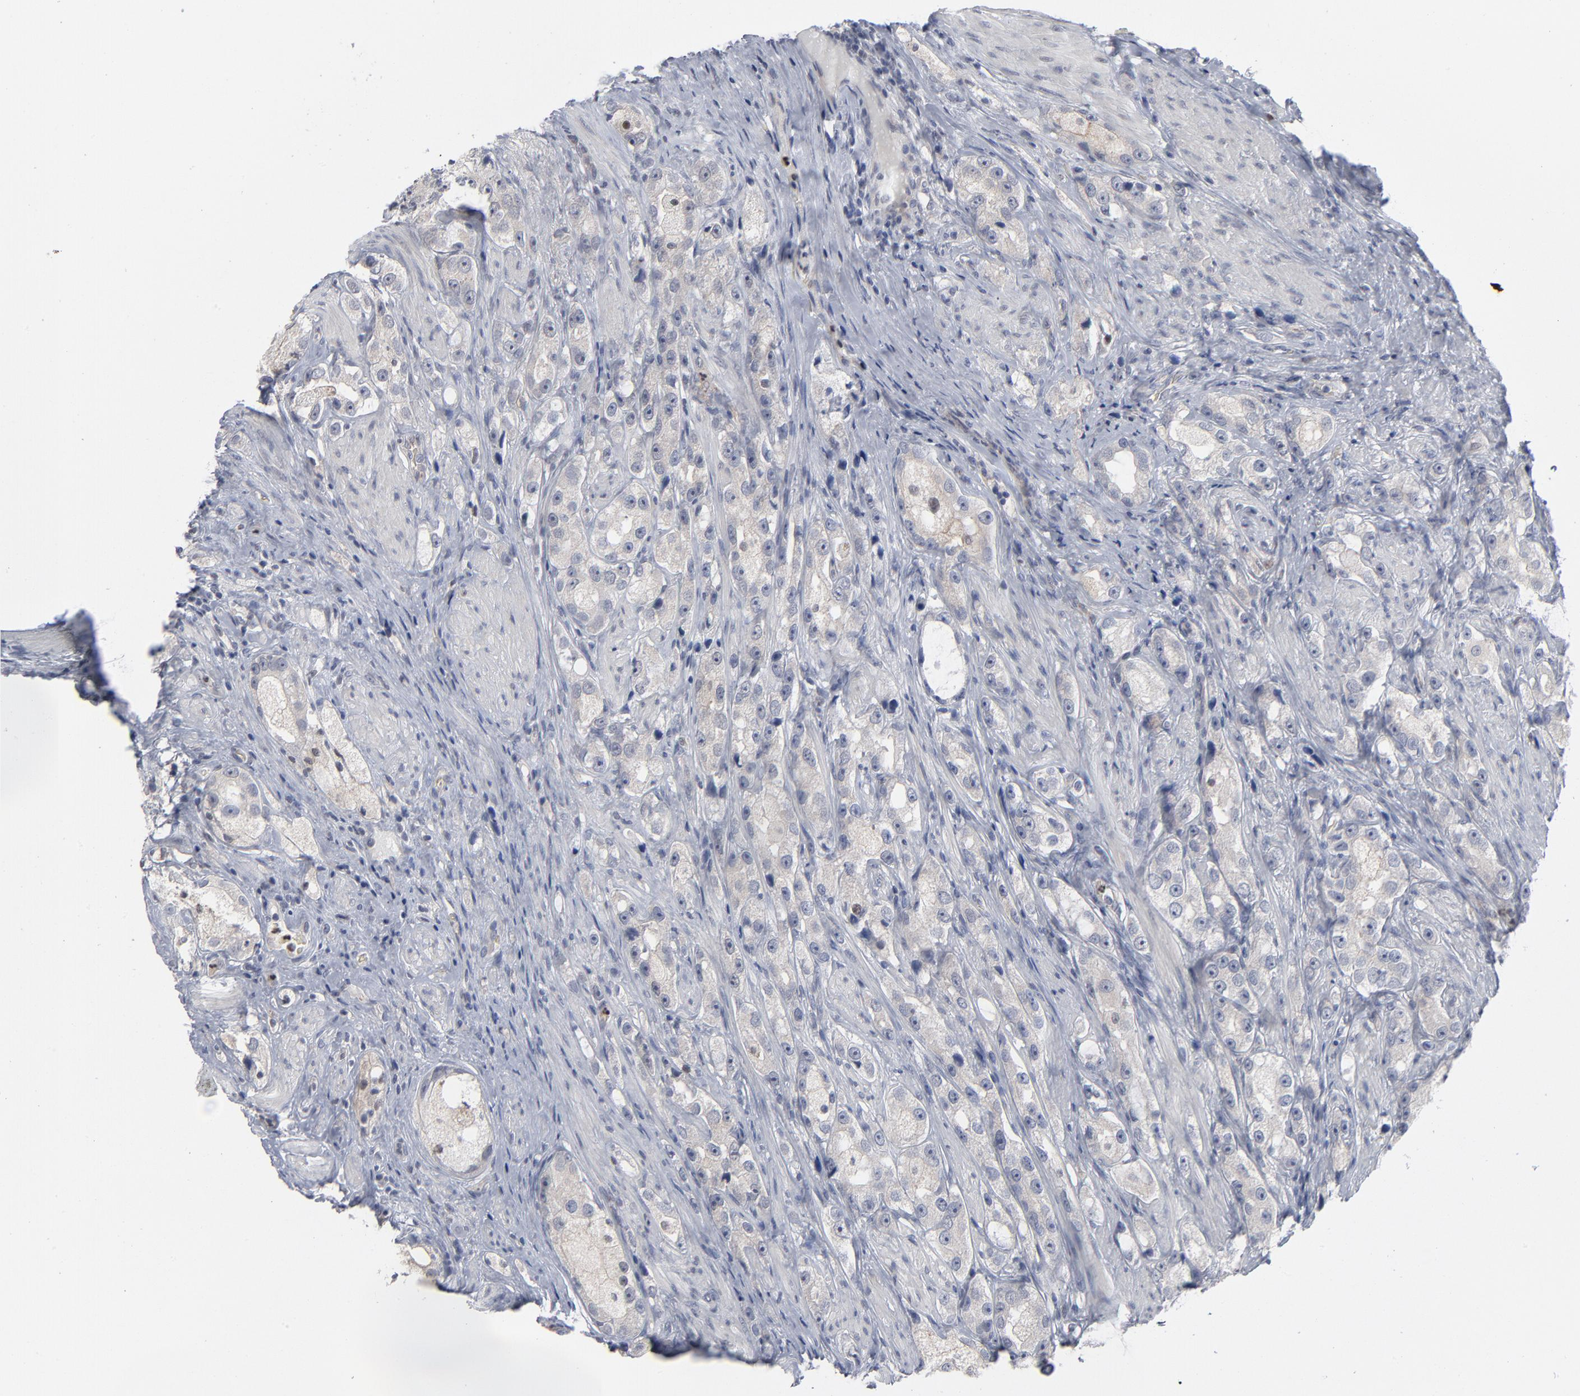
{"staining": {"intensity": "negative", "quantity": "none", "location": "none"}, "tissue": "prostate cancer", "cell_type": "Tumor cells", "image_type": "cancer", "snomed": [{"axis": "morphology", "description": "Adenocarcinoma, High grade"}, {"axis": "topography", "description": "Prostate"}], "caption": "Prostate high-grade adenocarcinoma stained for a protein using immunohistochemistry shows no expression tumor cells.", "gene": "FOXN2", "patient": {"sex": "male", "age": 63}}